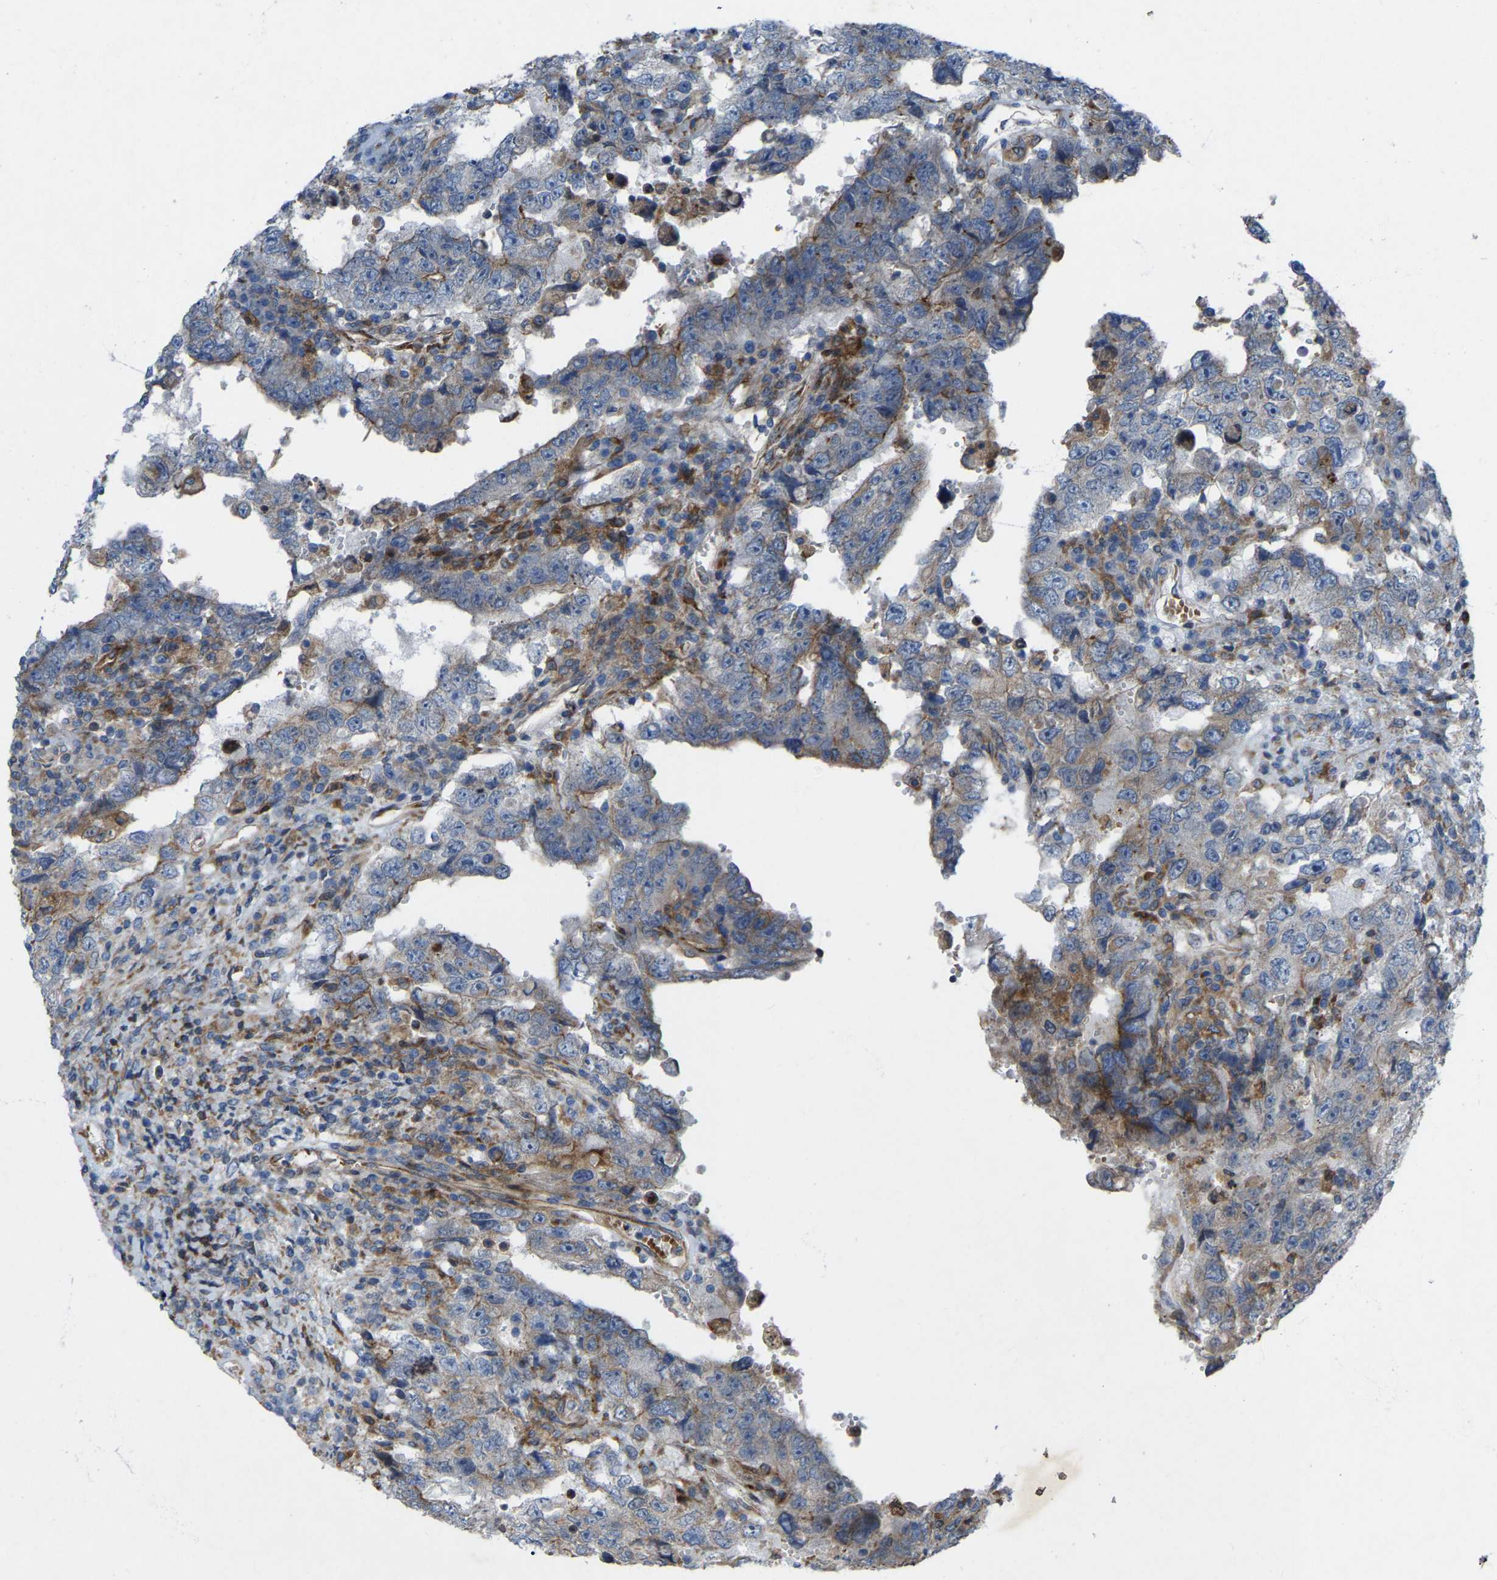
{"staining": {"intensity": "negative", "quantity": "none", "location": "none"}, "tissue": "testis cancer", "cell_type": "Tumor cells", "image_type": "cancer", "snomed": [{"axis": "morphology", "description": "Carcinoma, Embryonal, NOS"}, {"axis": "topography", "description": "Testis"}], "caption": "This is an IHC image of human testis embryonal carcinoma. There is no staining in tumor cells.", "gene": "TOR1B", "patient": {"sex": "male", "age": 26}}